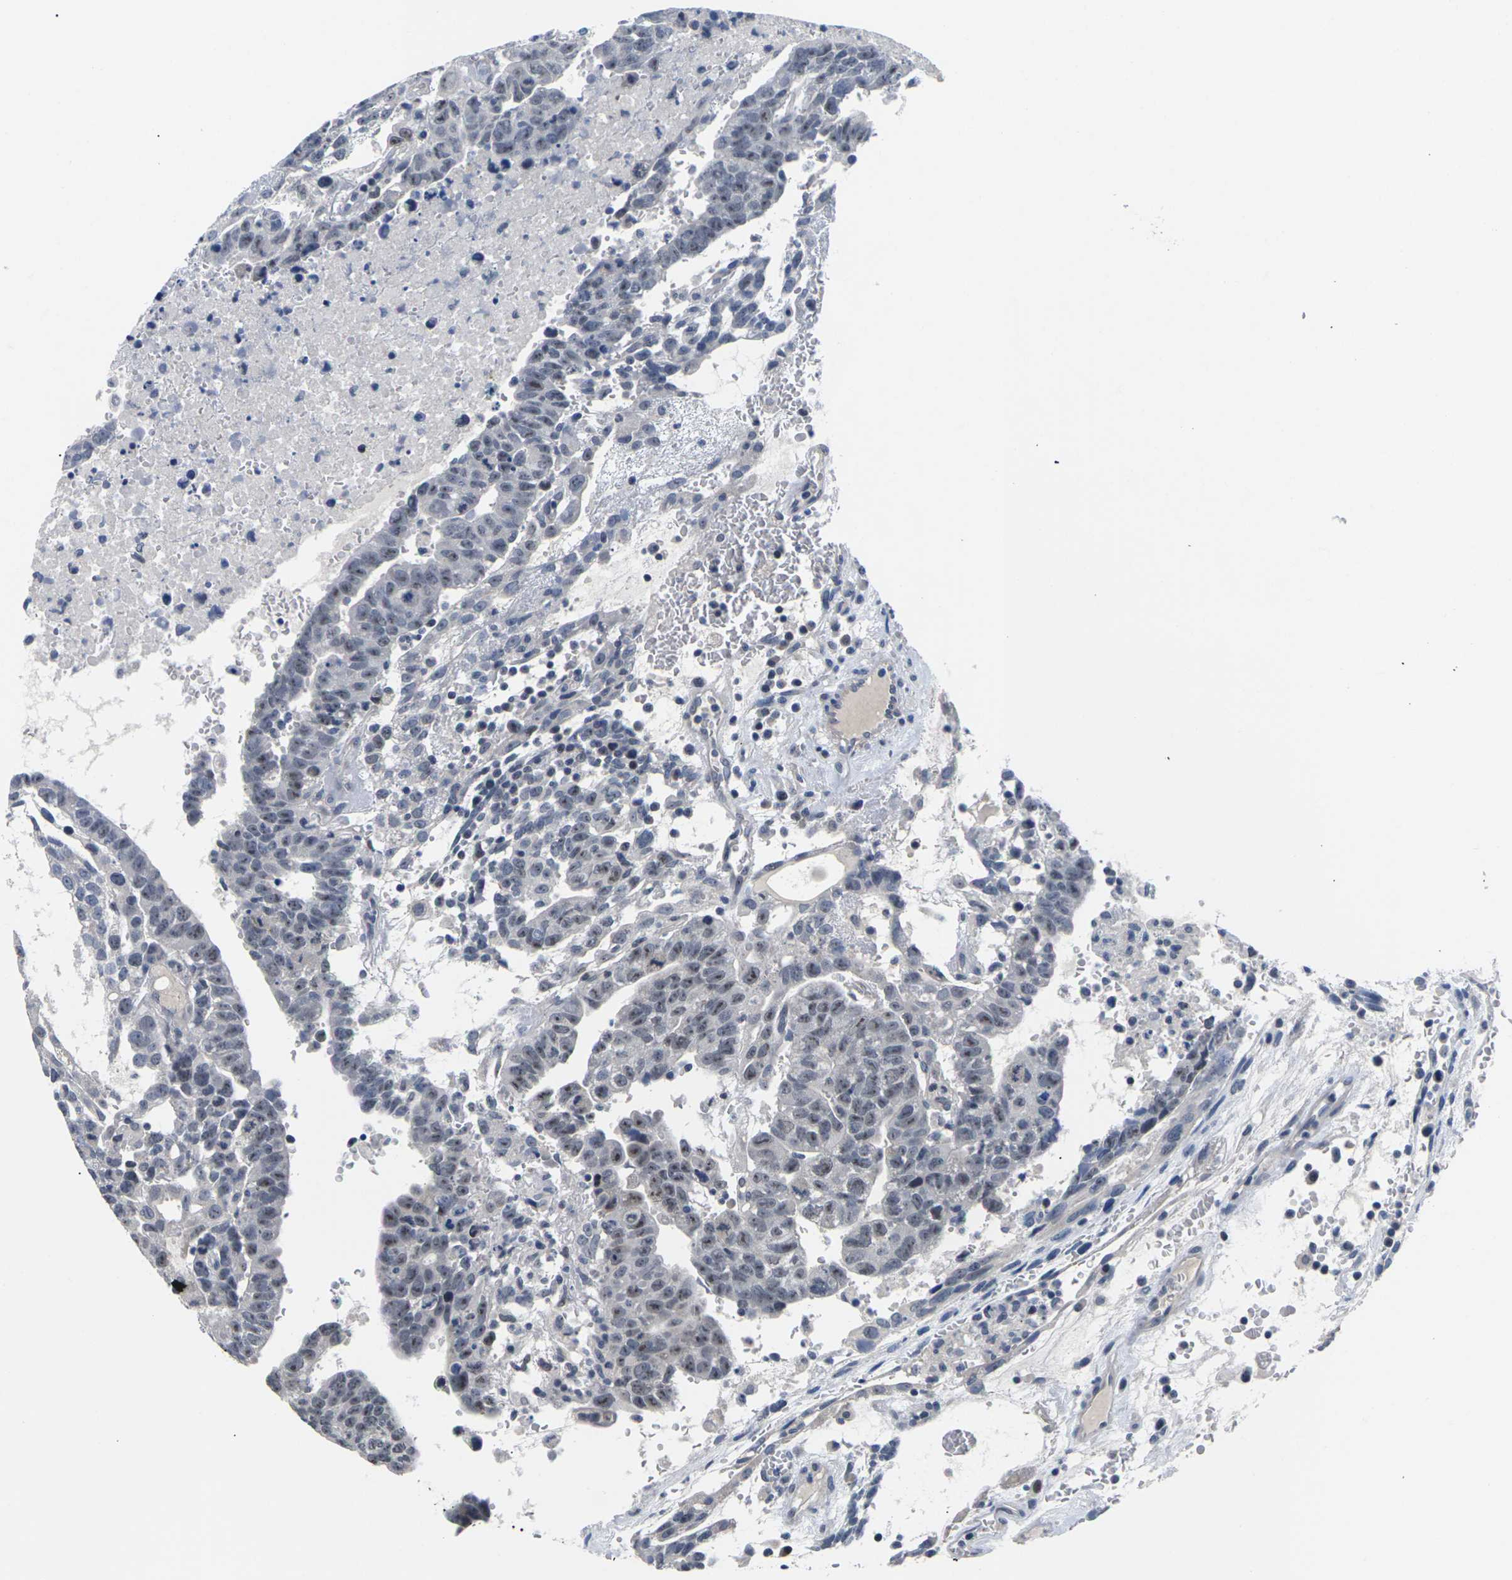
{"staining": {"intensity": "negative", "quantity": "none", "location": "none"}, "tissue": "testis cancer", "cell_type": "Tumor cells", "image_type": "cancer", "snomed": [{"axis": "morphology", "description": "Seminoma, NOS"}, {"axis": "morphology", "description": "Carcinoma, Embryonal, NOS"}, {"axis": "topography", "description": "Testis"}], "caption": "Immunohistochemistry of testis embryonal carcinoma demonstrates no expression in tumor cells.", "gene": "ST6GAL2", "patient": {"sex": "male", "age": 52}}